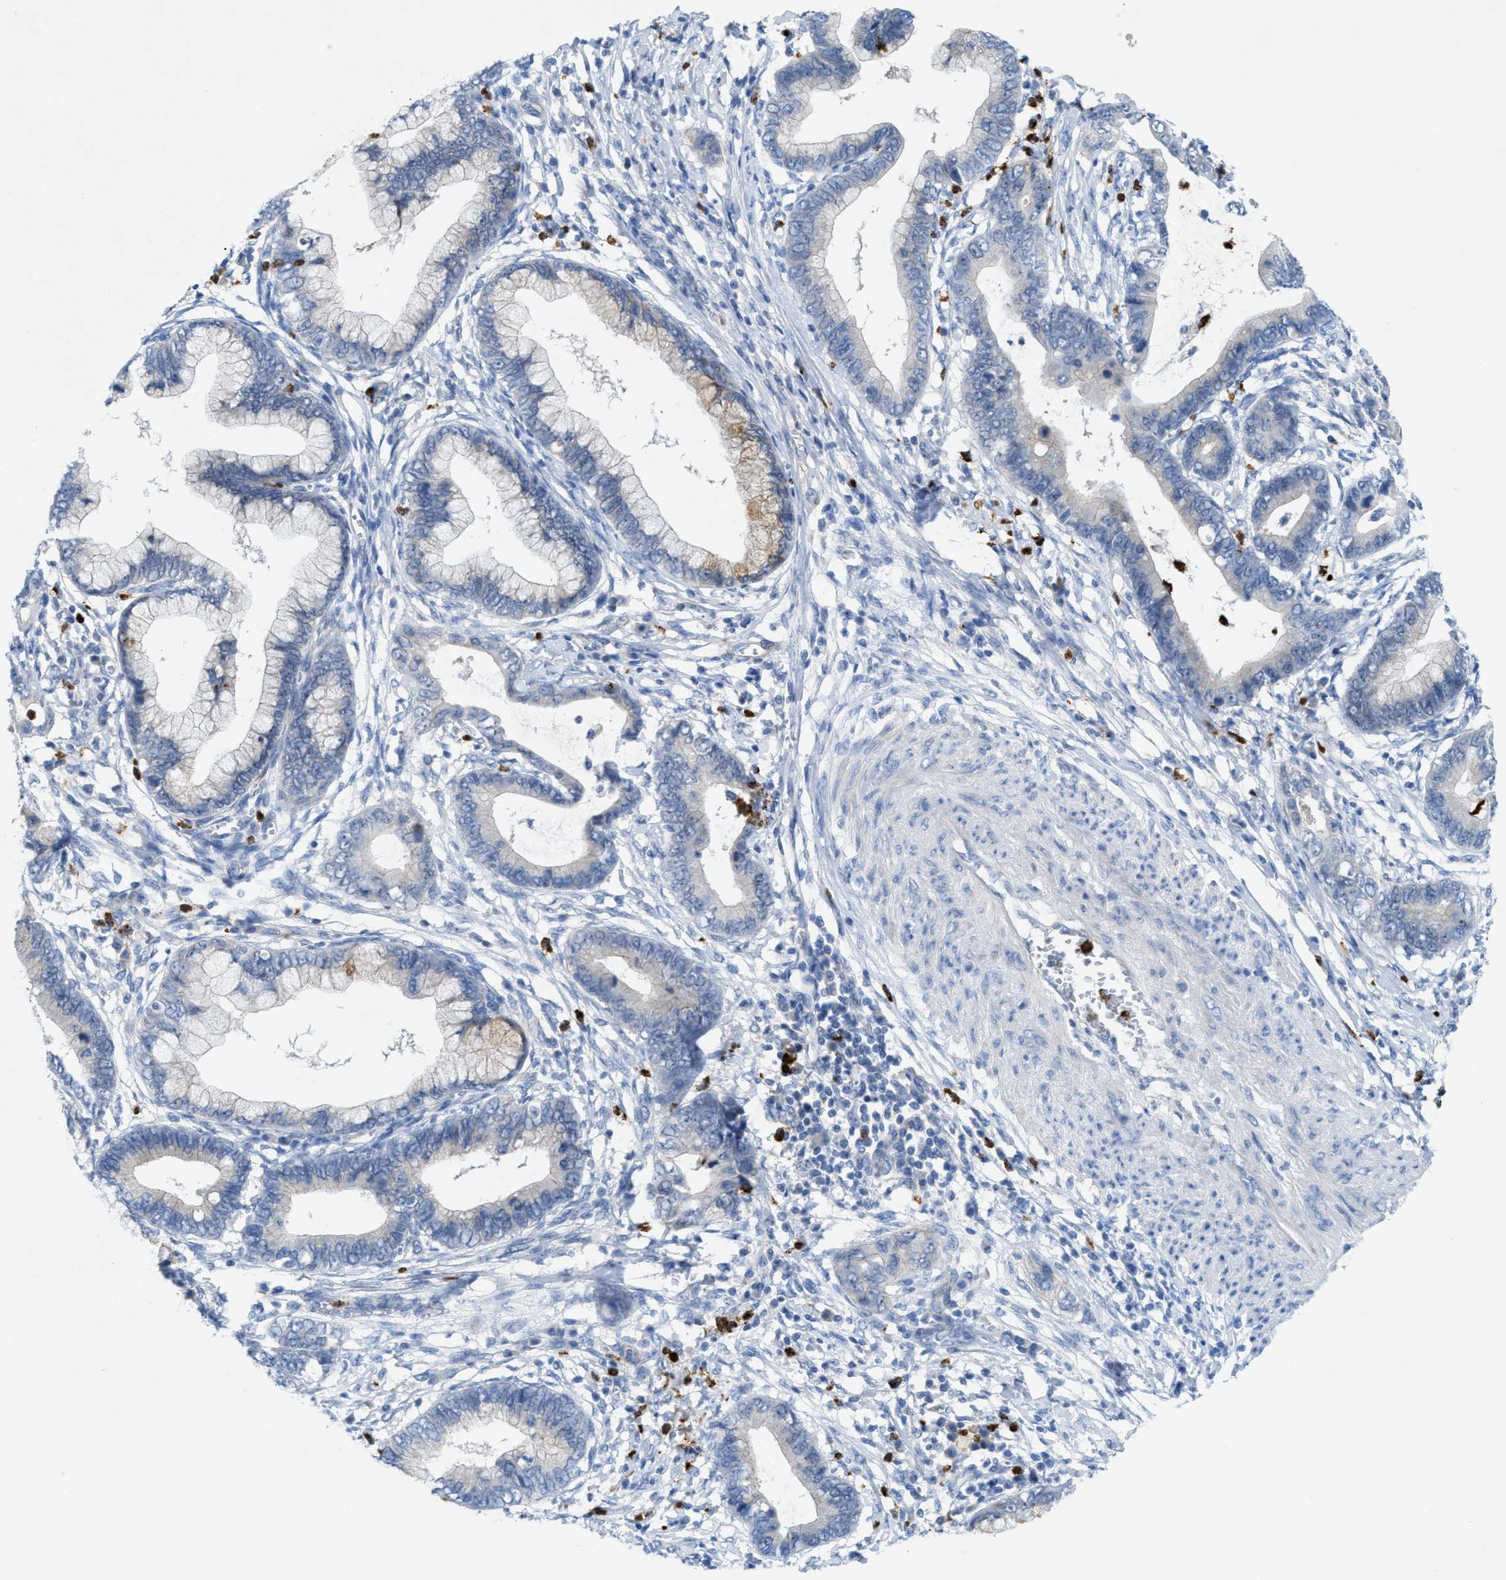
{"staining": {"intensity": "weak", "quantity": "<25%", "location": "cytoplasmic/membranous"}, "tissue": "cervical cancer", "cell_type": "Tumor cells", "image_type": "cancer", "snomed": [{"axis": "morphology", "description": "Adenocarcinoma, NOS"}, {"axis": "topography", "description": "Cervix"}], "caption": "This is an IHC photomicrograph of human cervical adenocarcinoma. There is no expression in tumor cells.", "gene": "CMTM1", "patient": {"sex": "female", "age": 44}}